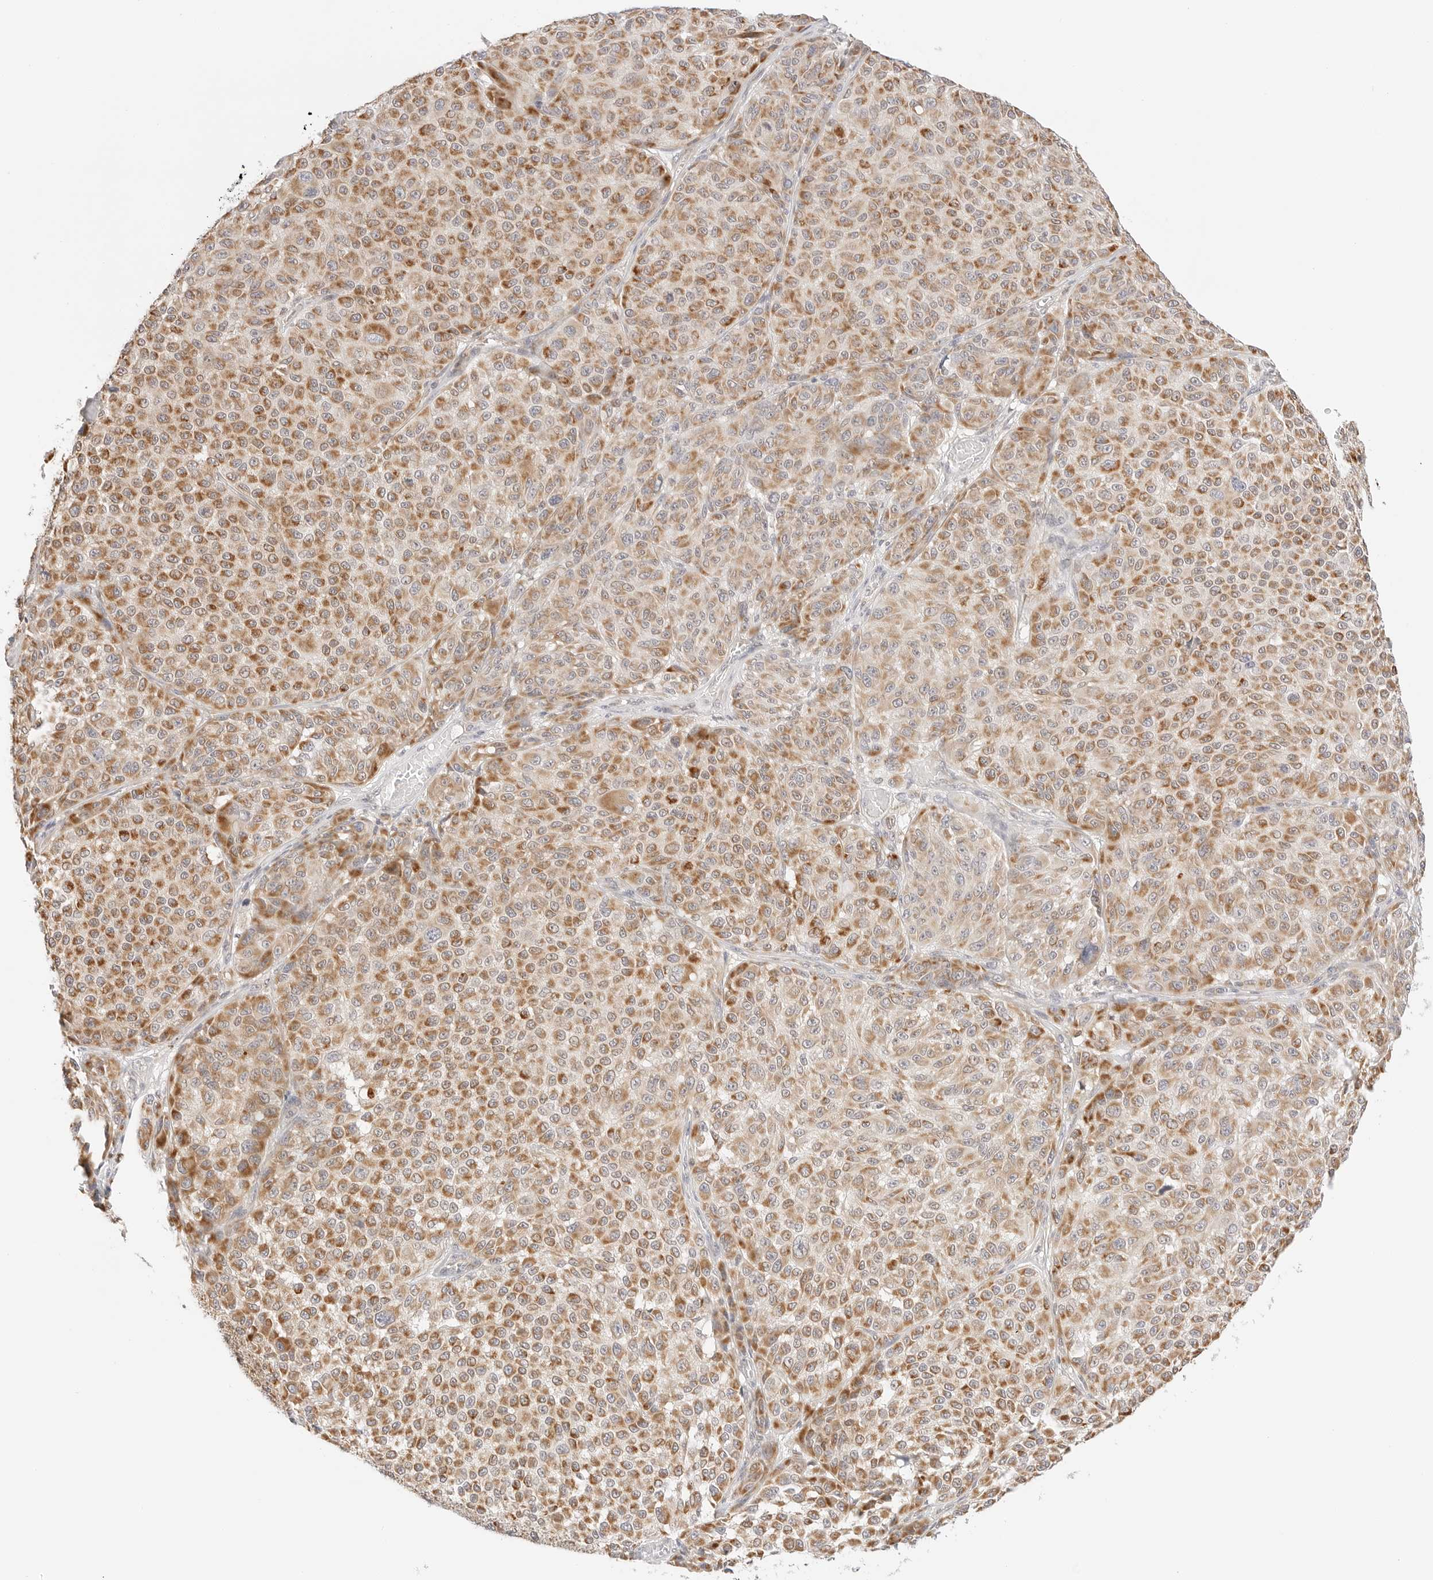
{"staining": {"intensity": "moderate", "quantity": ">75%", "location": "cytoplasmic/membranous"}, "tissue": "melanoma", "cell_type": "Tumor cells", "image_type": "cancer", "snomed": [{"axis": "morphology", "description": "Malignant melanoma, NOS"}, {"axis": "topography", "description": "Skin"}], "caption": "Melanoma stained with a protein marker reveals moderate staining in tumor cells.", "gene": "ERO1B", "patient": {"sex": "male", "age": 83}}